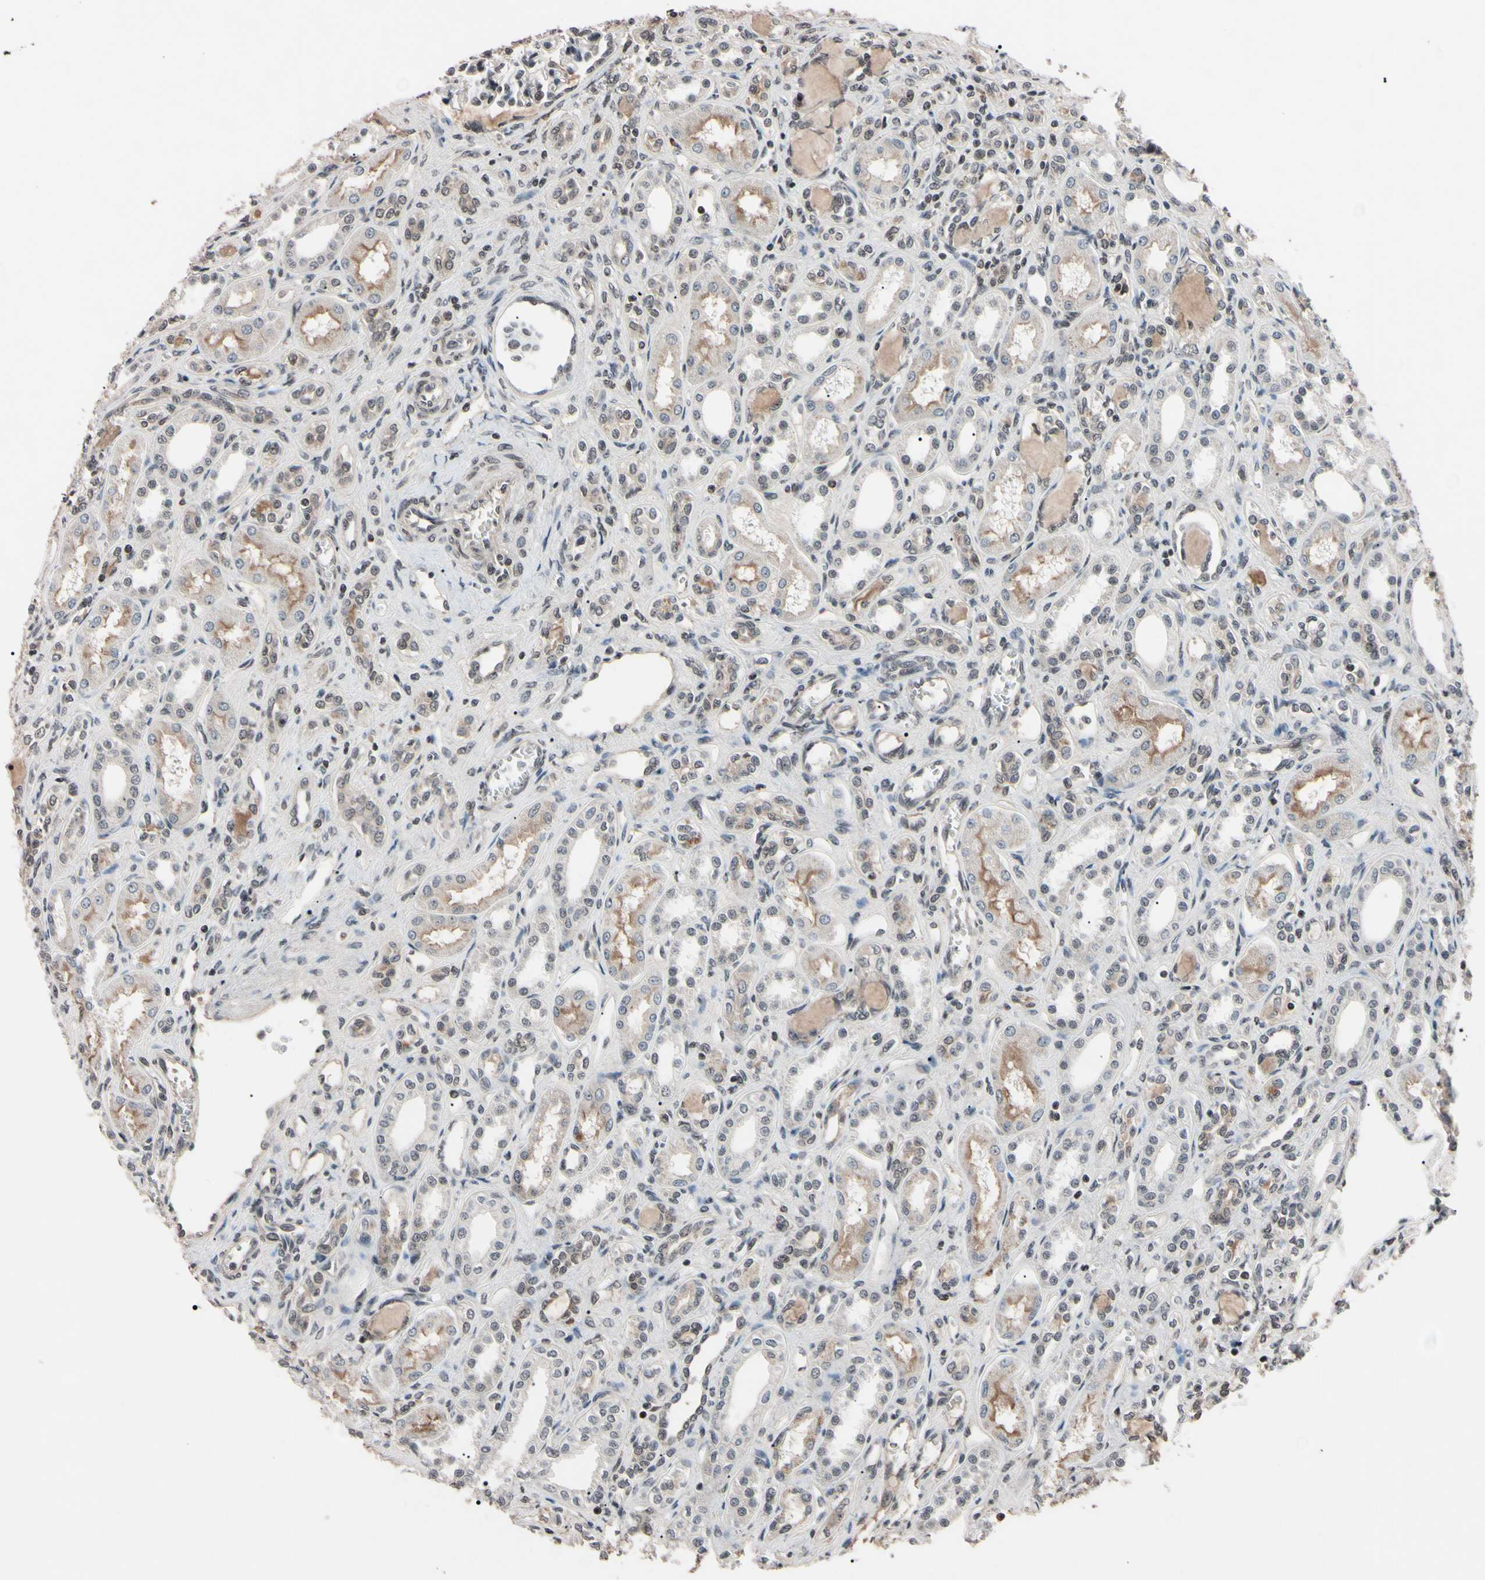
{"staining": {"intensity": "moderate", "quantity": "<25%", "location": "nuclear"}, "tissue": "kidney", "cell_type": "Cells in glomeruli", "image_type": "normal", "snomed": [{"axis": "morphology", "description": "Normal tissue, NOS"}, {"axis": "topography", "description": "Kidney"}], "caption": "This histopathology image displays IHC staining of unremarkable kidney, with low moderate nuclear staining in about <25% of cells in glomeruli.", "gene": "YY1", "patient": {"sex": "male", "age": 7}}